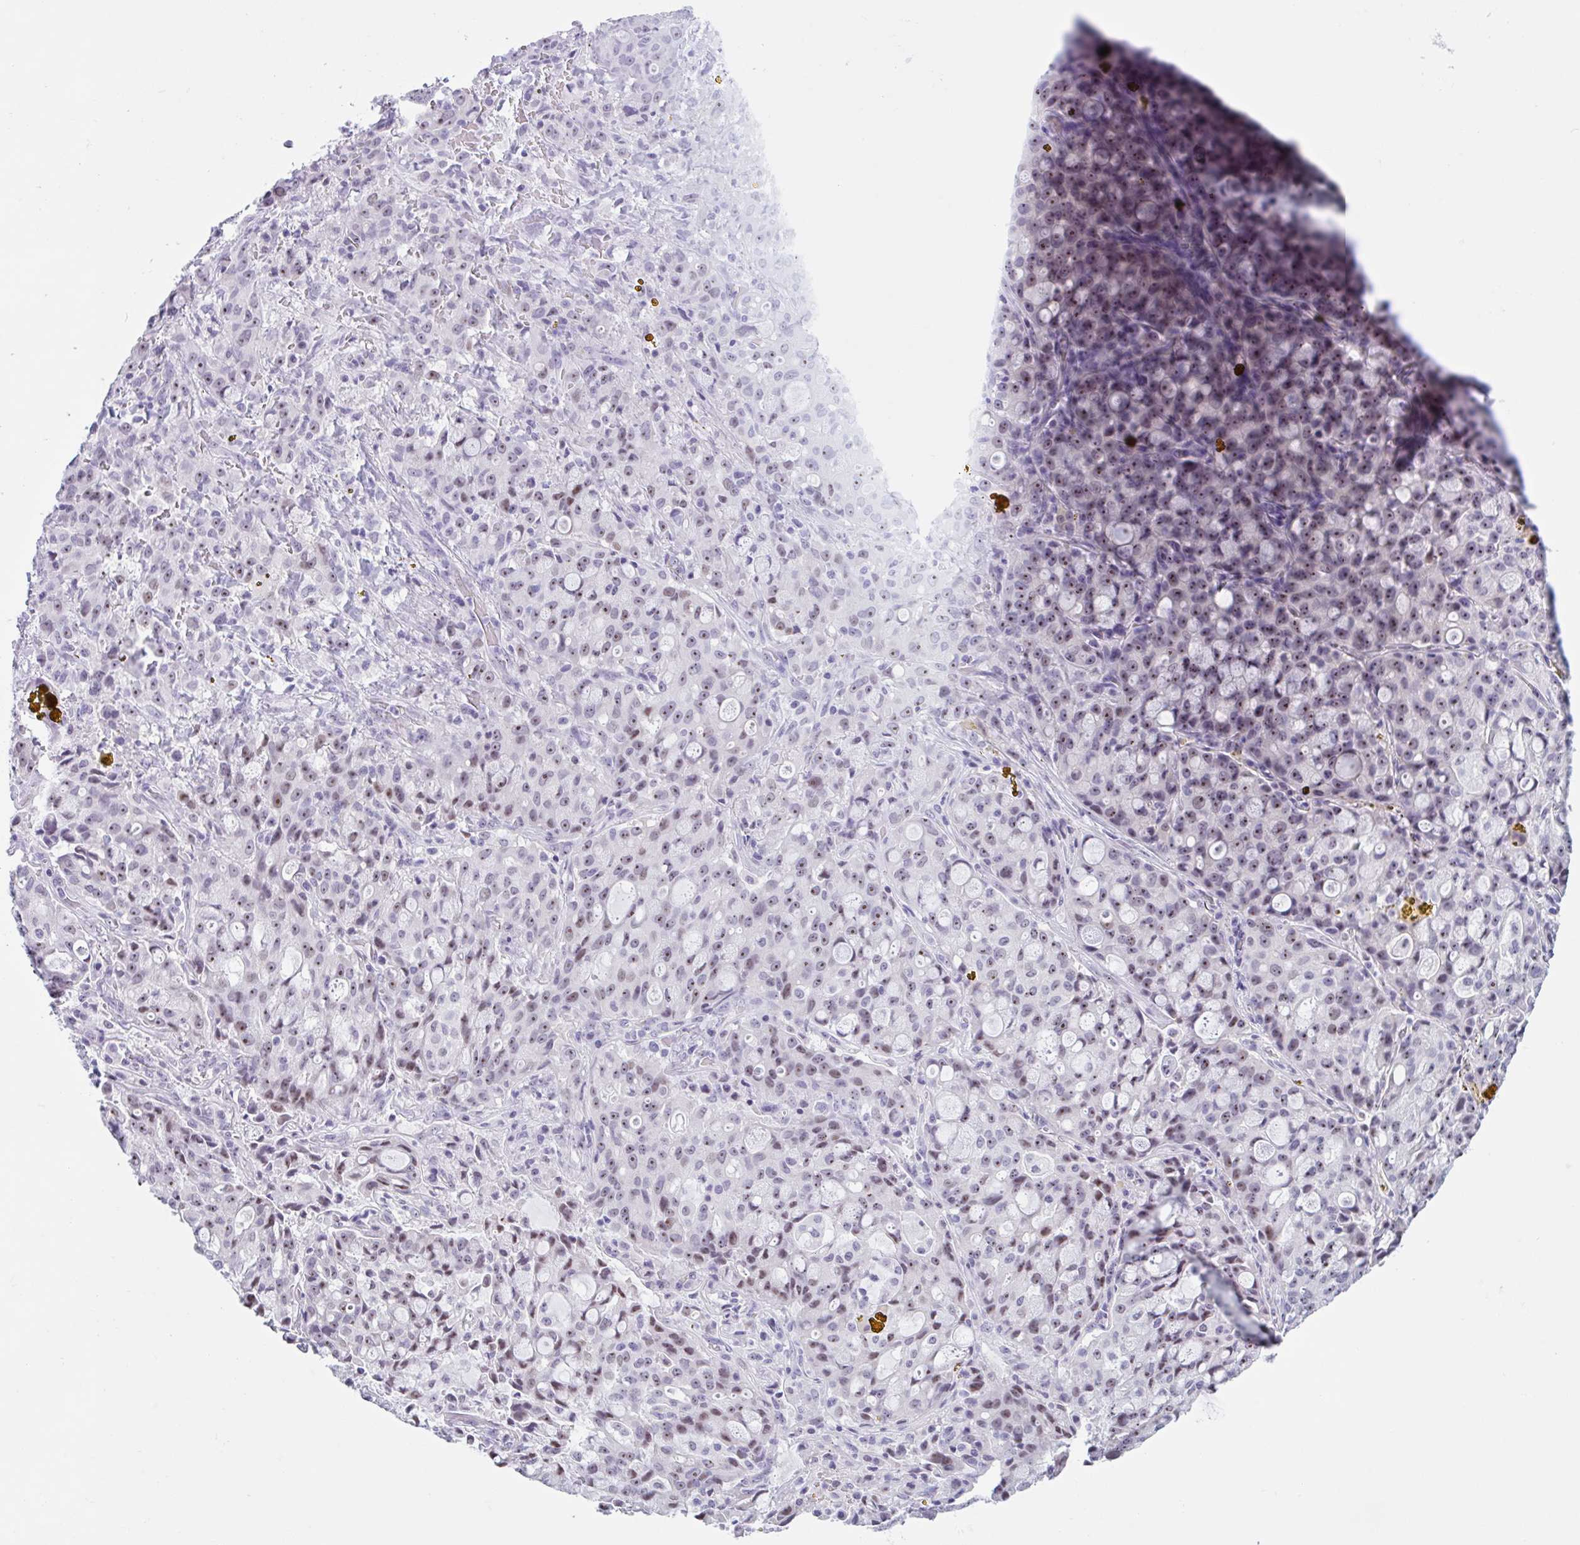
{"staining": {"intensity": "moderate", "quantity": ">75%", "location": "nuclear"}, "tissue": "lung cancer", "cell_type": "Tumor cells", "image_type": "cancer", "snomed": [{"axis": "morphology", "description": "Adenocarcinoma, NOS"}, {"axis": "topography", "description": "Lung"}], "caption": "This is an image of immunohistochemistry staining of adenocarcinoma (lung), which shows moderate staining in the nuclear of tumor cells.", "gene": "LENG9", "patient": {"sex": "female", "age": 44}}